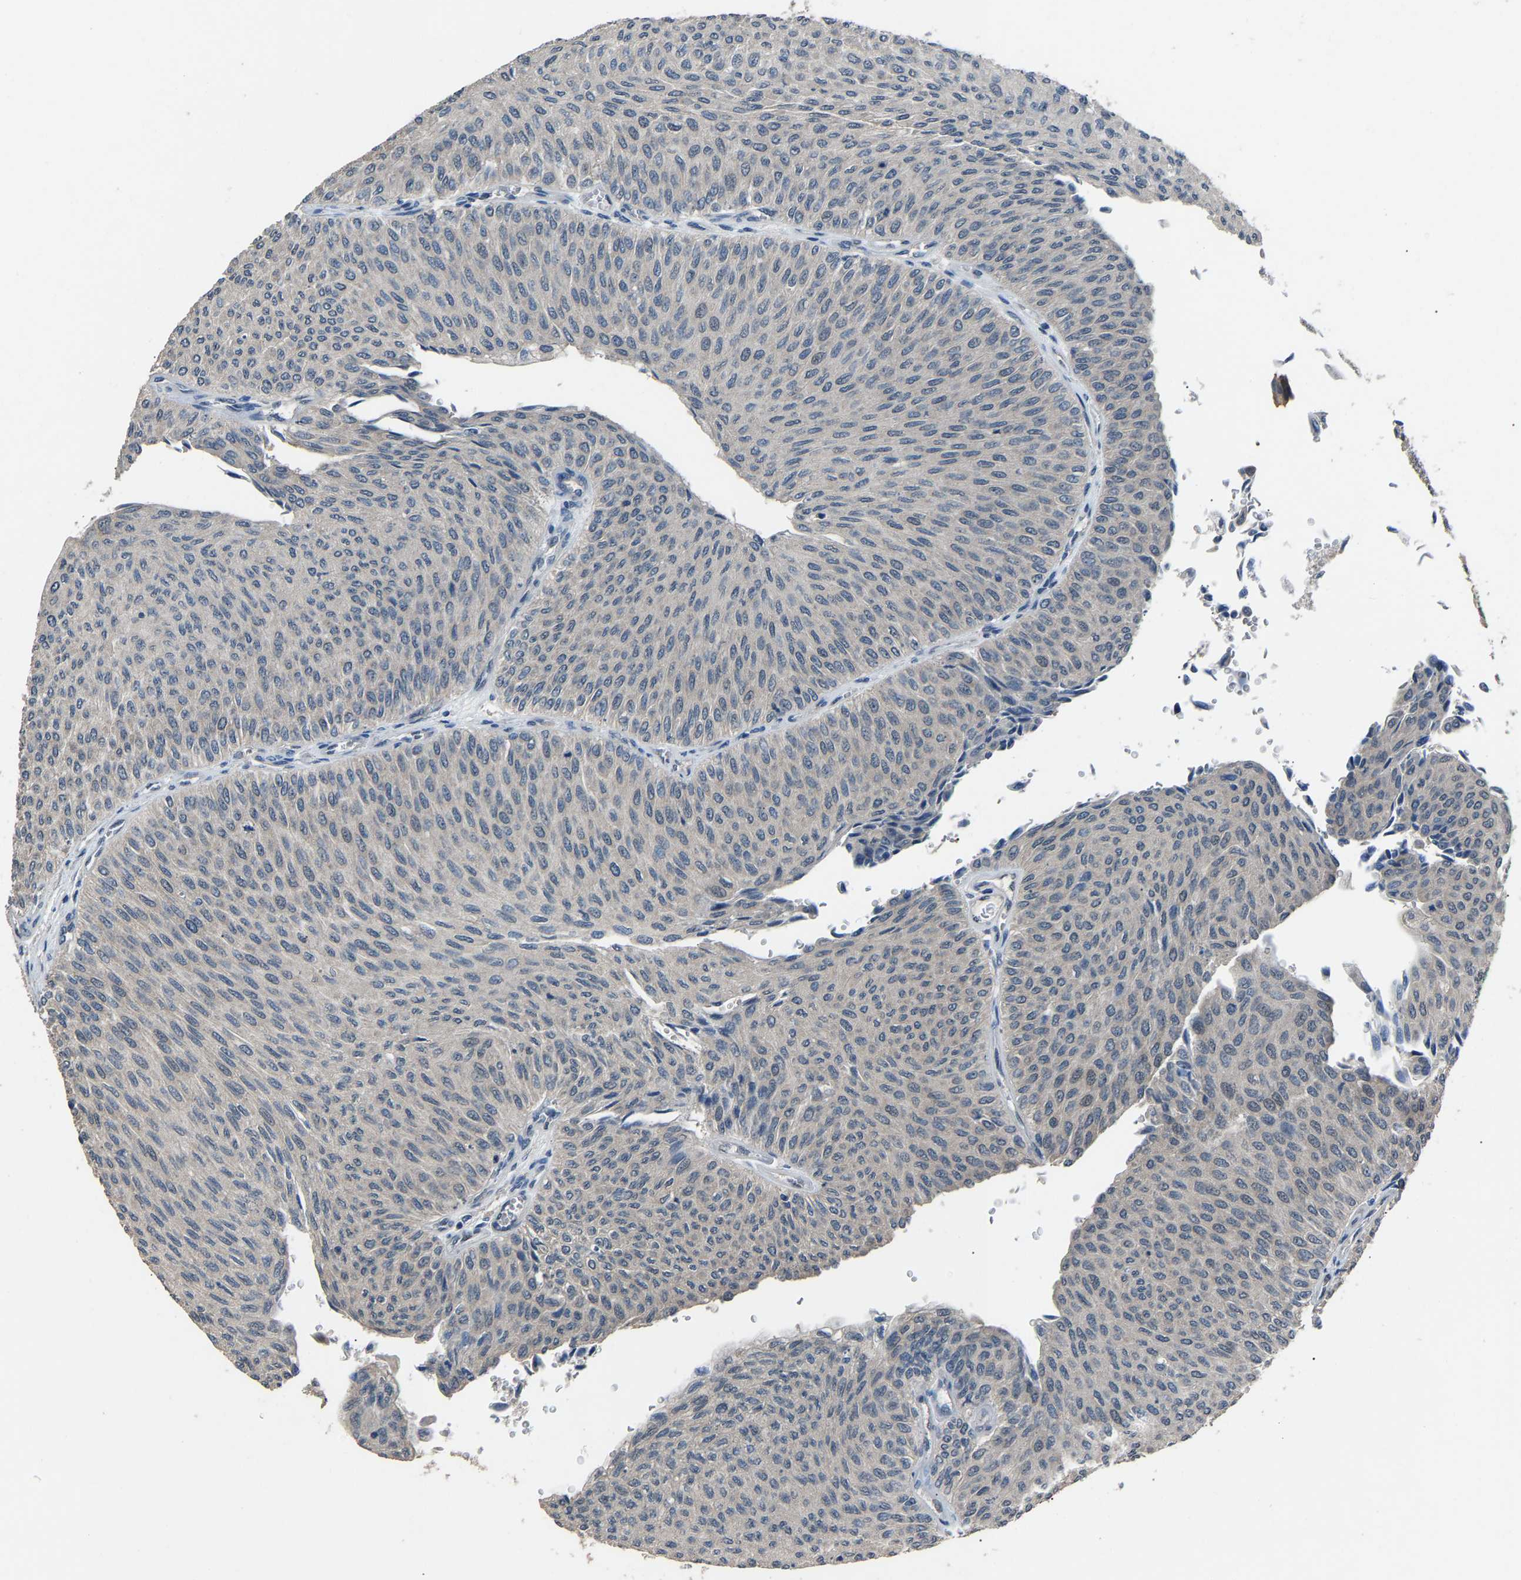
{"staining": {"intensity": "negative", "quantity": "none", "location": "none"}, "tissue": "urothelial cancer", "cell_type": "Tumor cells", "image_type": "cancer", "snomed": [{"axis": "morphology", "description": "Urothelial carcinoma, Low grade"}, {"axis": "topography", "description": "Urinary bladder"}], "caption": "Urothelial cancer was stained to show a protein in brown. There is no significant positivity in tumor cells. (DAB (3,3'-diaminobenzidine) immunohistochemistry, high magnification).", "gene": "ABCC9", "patient": {"sex": "male", "age": 78}}